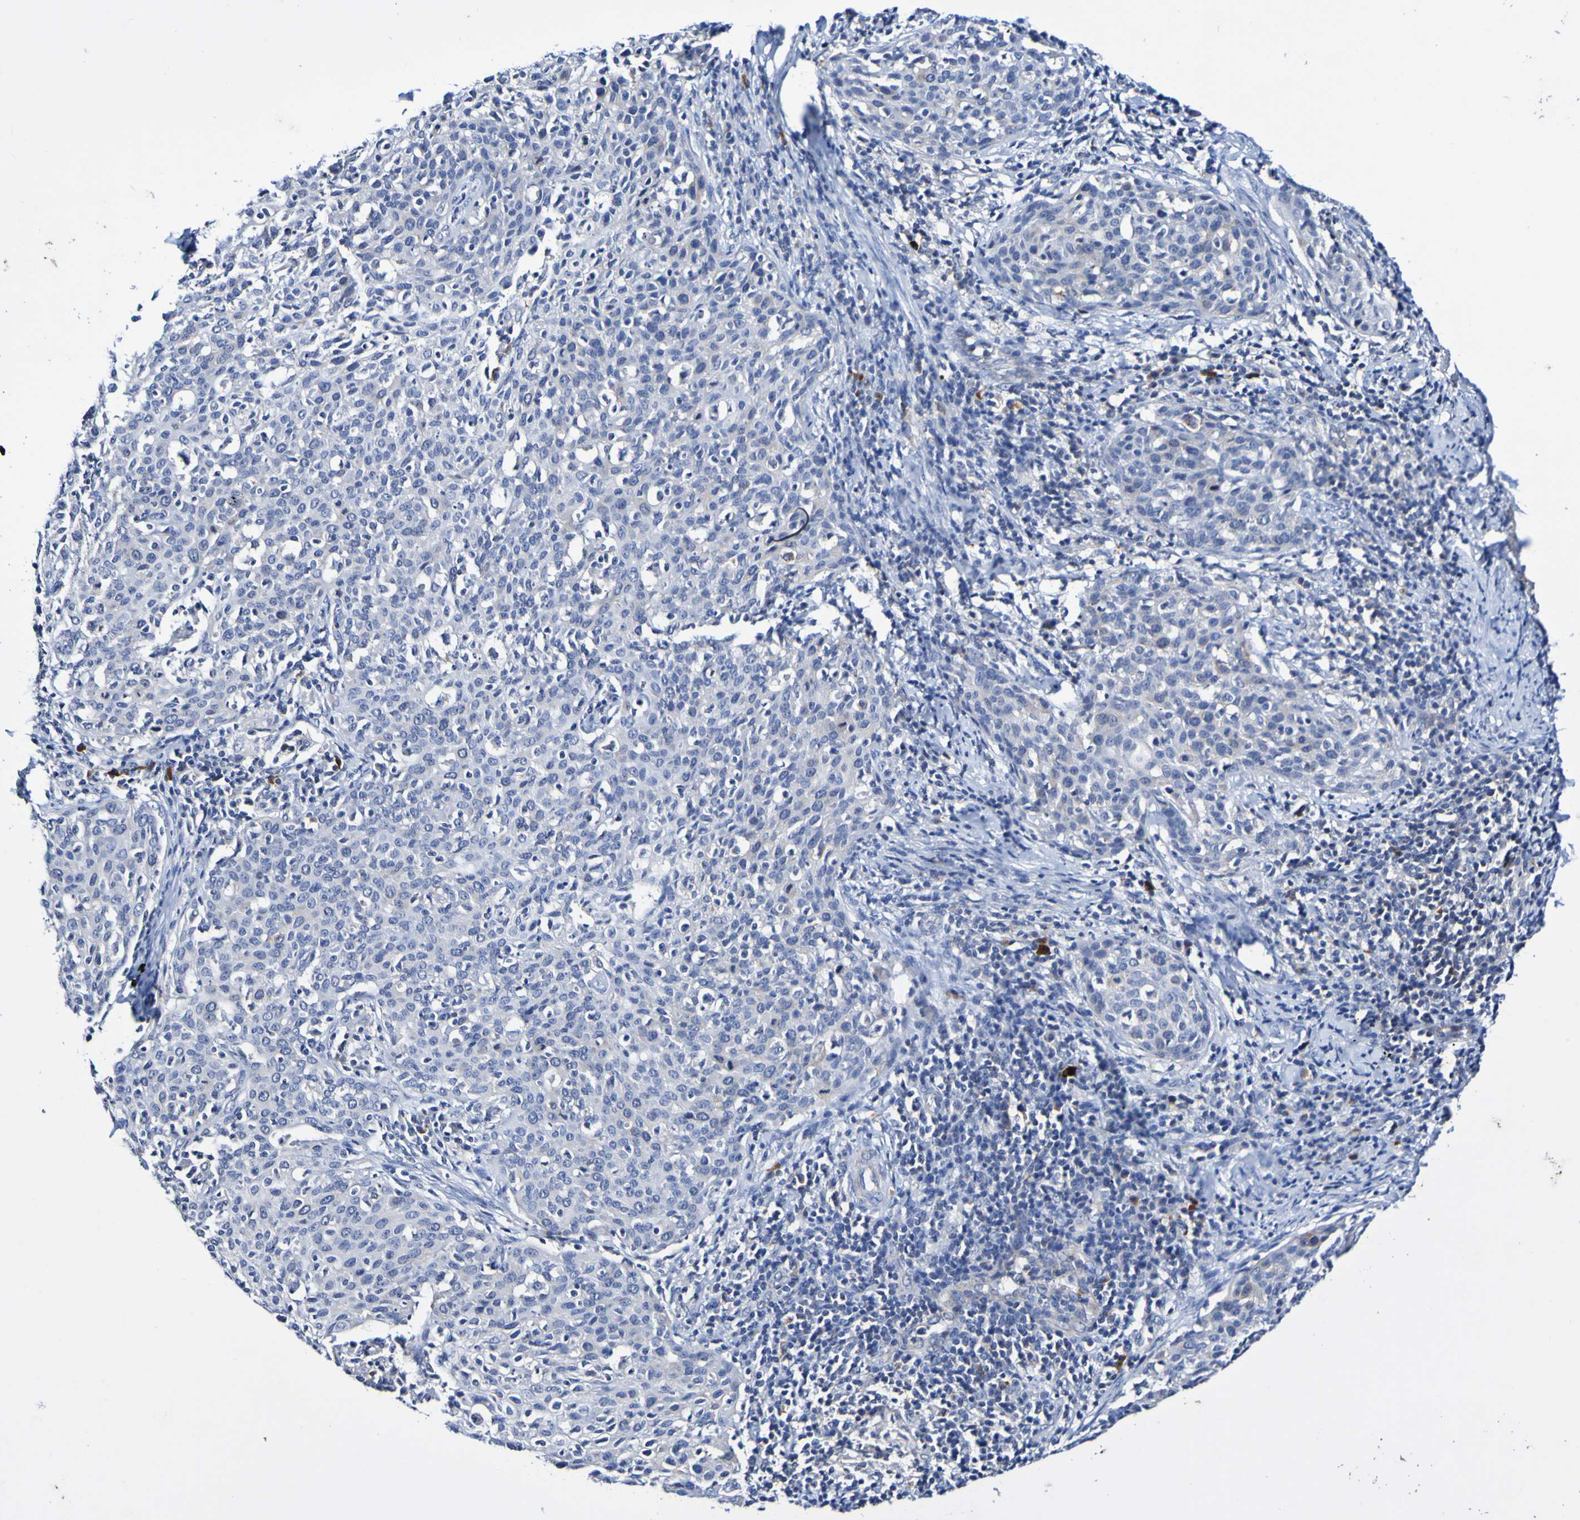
{"staining": {"intensity": "negative", "quantity": "none", "location": "none"}, "tissue": "cervical cancer", "cell_type": "Tumor cells", "image_type": "cancer", "snomed": [{"axis": "morphology", "description": "Squamous cell carcinoma, NOS"}, {"axis": "topography", "description": "Cervix"}], "caption": "Immunohistochemistry (IHC) of human cervical cancer (squamous cell carcinoma) exhibits no positivity in tumor cells.", "gene": "ACVR1C", "patient": {"sex": "female", "age": 38}}